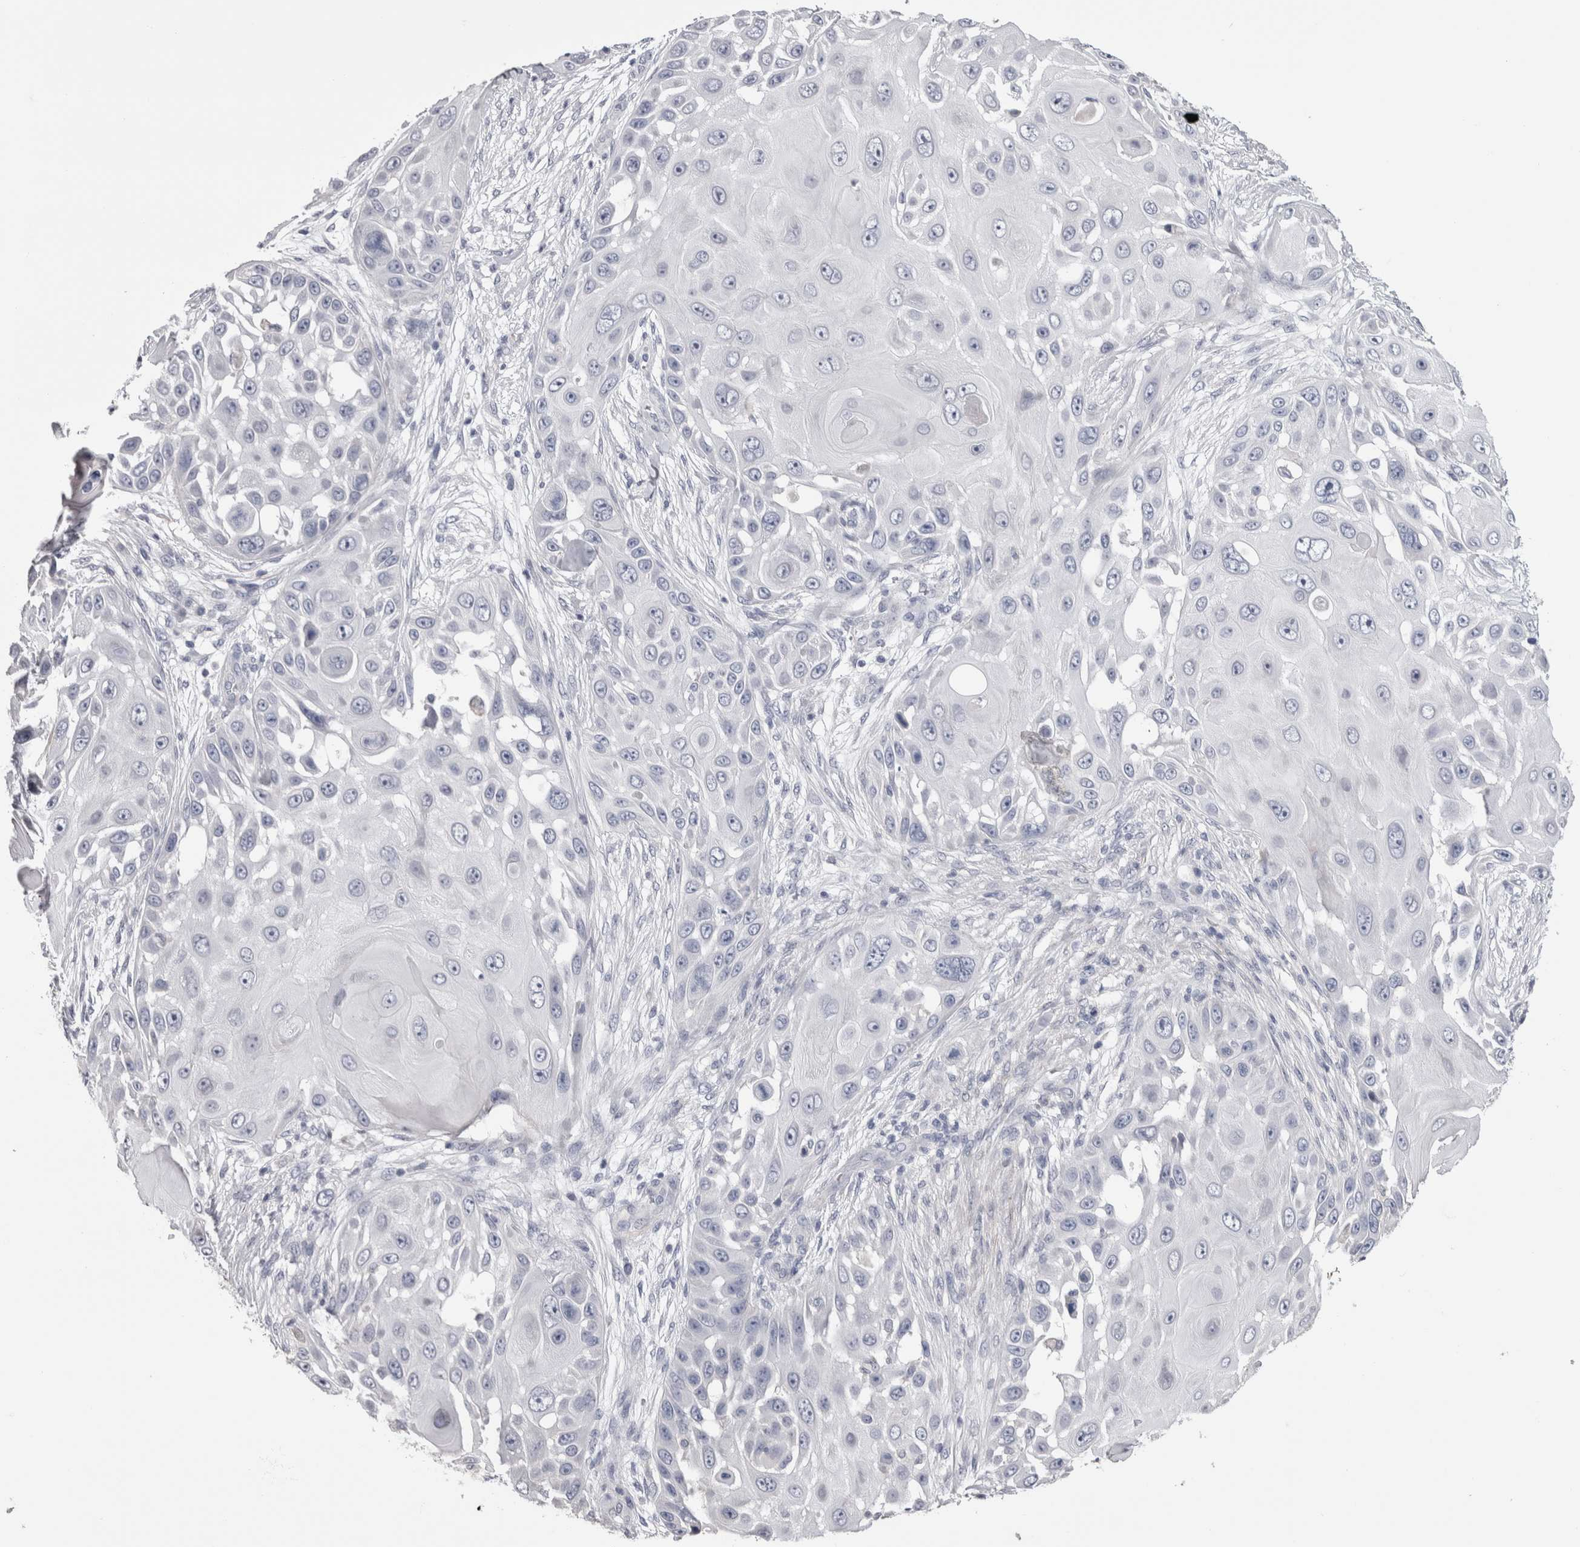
{"staining": {"intensity": "negative", "quantity": "none", "location": "none"}, "tissue": "skin cancer", "cell_type": "Tumor cells", "image_type": "cancer", "snomed": [{"axis": "morphology", "description": "Squamous cell carcinoma, NOS"}, {"axis": "topography", "description": "Skin"}], "caption": "The immunohistochemistry (IHC) photomicrograph has no significant positivity in tumor cells of squamous cell carcinoma (skin) tissue.", "gene": "IL33", "patient": {"sex": "female", "age": 44}}